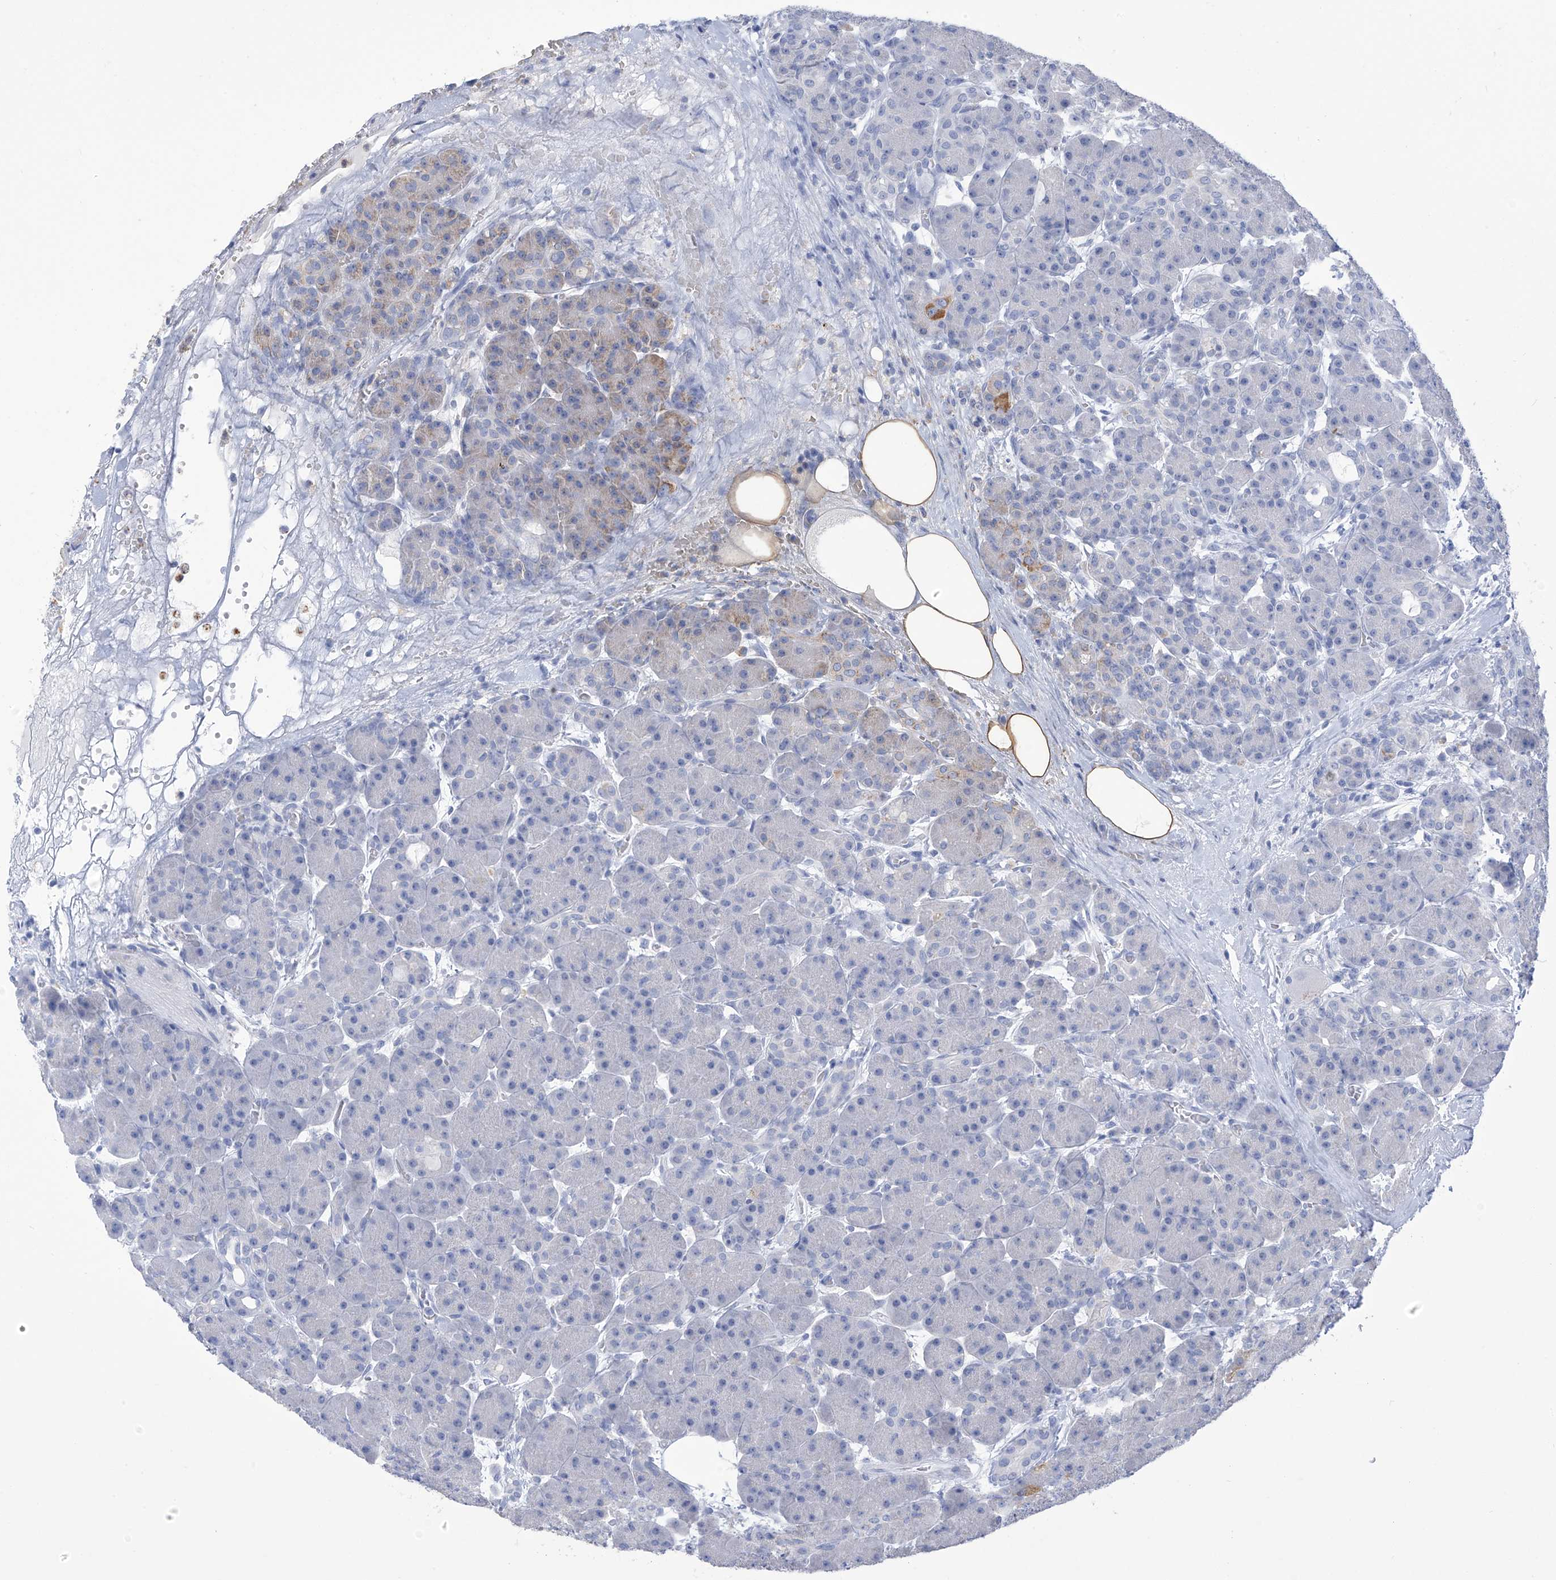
{"staining": {"intensity": "negative", "quantity": "none", "location": "none"}, "tissue": "pancreas", "cell_type": "Exocrine glandular cells", "image_type": "normal", "snomed": [{"axis": "morphology", "description": "Normal tissue, NOS"}, {"axis": "topography", "description": "Pancreas"}], "caption": "Unremarkable pancreas was stained to show a protein in brown. There is no significant staining in exocrine glandular cells. Brightfield microscopy of IHC stained with DAB (3,3'-diaminobenzidine) (brown) and hematoxylin (blue), captured at high magnification.", "gene": "OGT", "patient": {"sex": "male", "age": 63}}